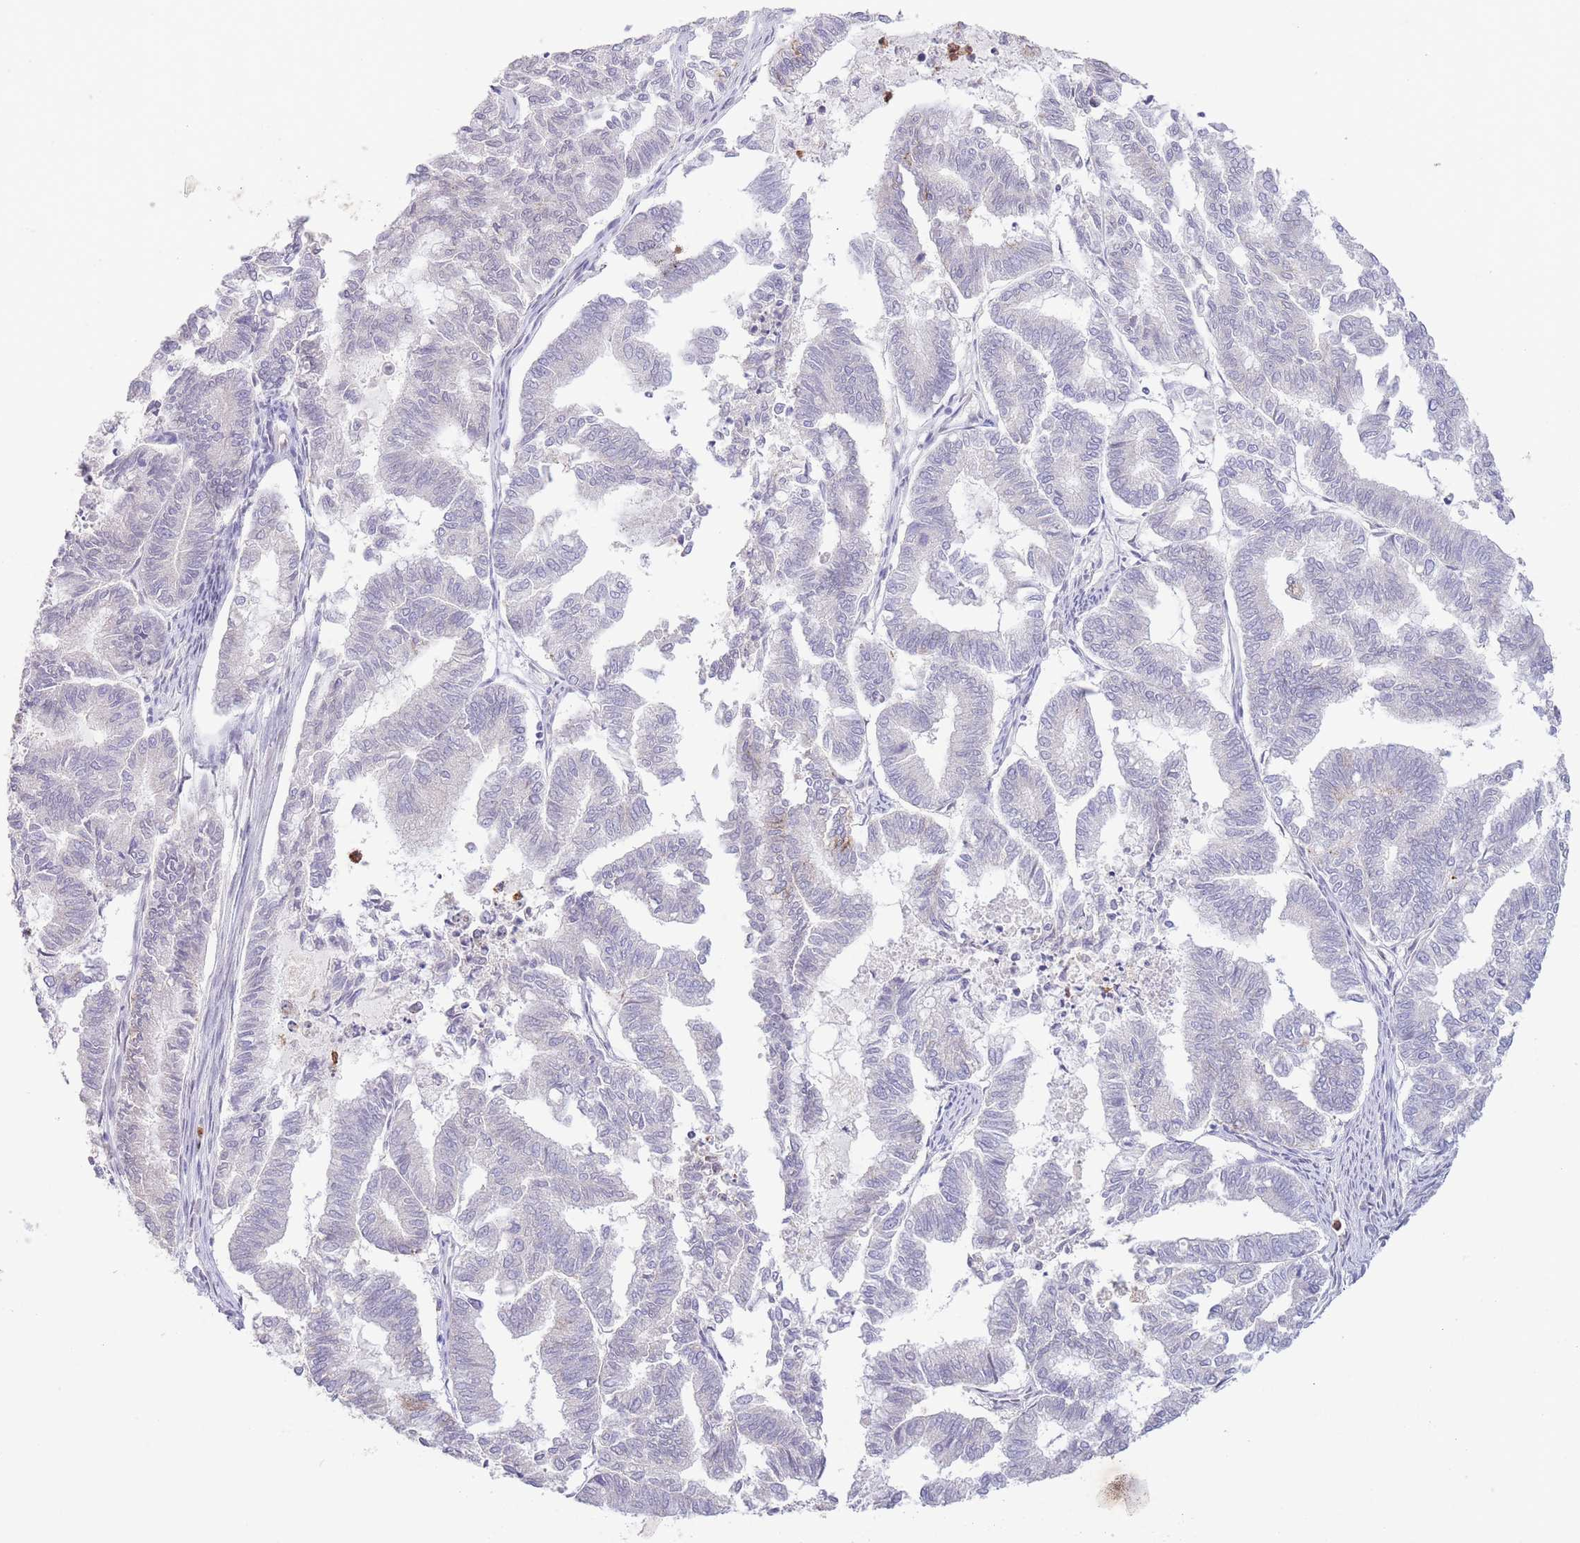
{"staining": {"intensity": "moderate", "quantity": "<25%", "location": "cytoplasmic/membranous"}, "tissue": "endometrial cancer", "cell_type": "Tumor cells", "image_type": "cancer", "snomed": [{"axis": "morphology", "description": "Adenocarcinoma, NOS"}, {"axis": "topography", "description": "Endometrium"}], "caption": "A micrograph of endometrial cancer stained for a protein reveals moderate cytoplasmic/membranous brown staining in tumor cells.", "gene": "LCLAT1", "patient": {"sex": "female", "age": 79}}